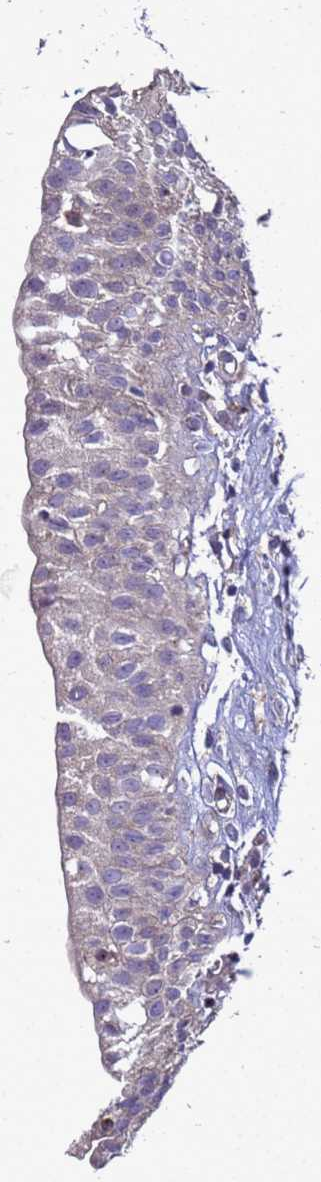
{"staining": {"intensity": "moderate", "quantity": "25%-75%", "location": "cytoplasmic/membranous"}, "tissue": "urinary bladder", "cell_type": "Urothelial cells", "image_type": "normal", "snomed": [{"axis": "morphology", "description": "Normal tissue, NOS"}, {"axis": "topography", "description": "Urinary bladder"}], "caption": "This histopathology image demonstrates benign urinary bladder stained with immunohistochemistry to label a protein in brown. The cytoplasmic/membranous of urothelial cells show moderate positivity for the protein. Nuclei are counter-stained blue.", "gene": "EIF4EBP3", "patient": {"sex": "male", "age": 51}}